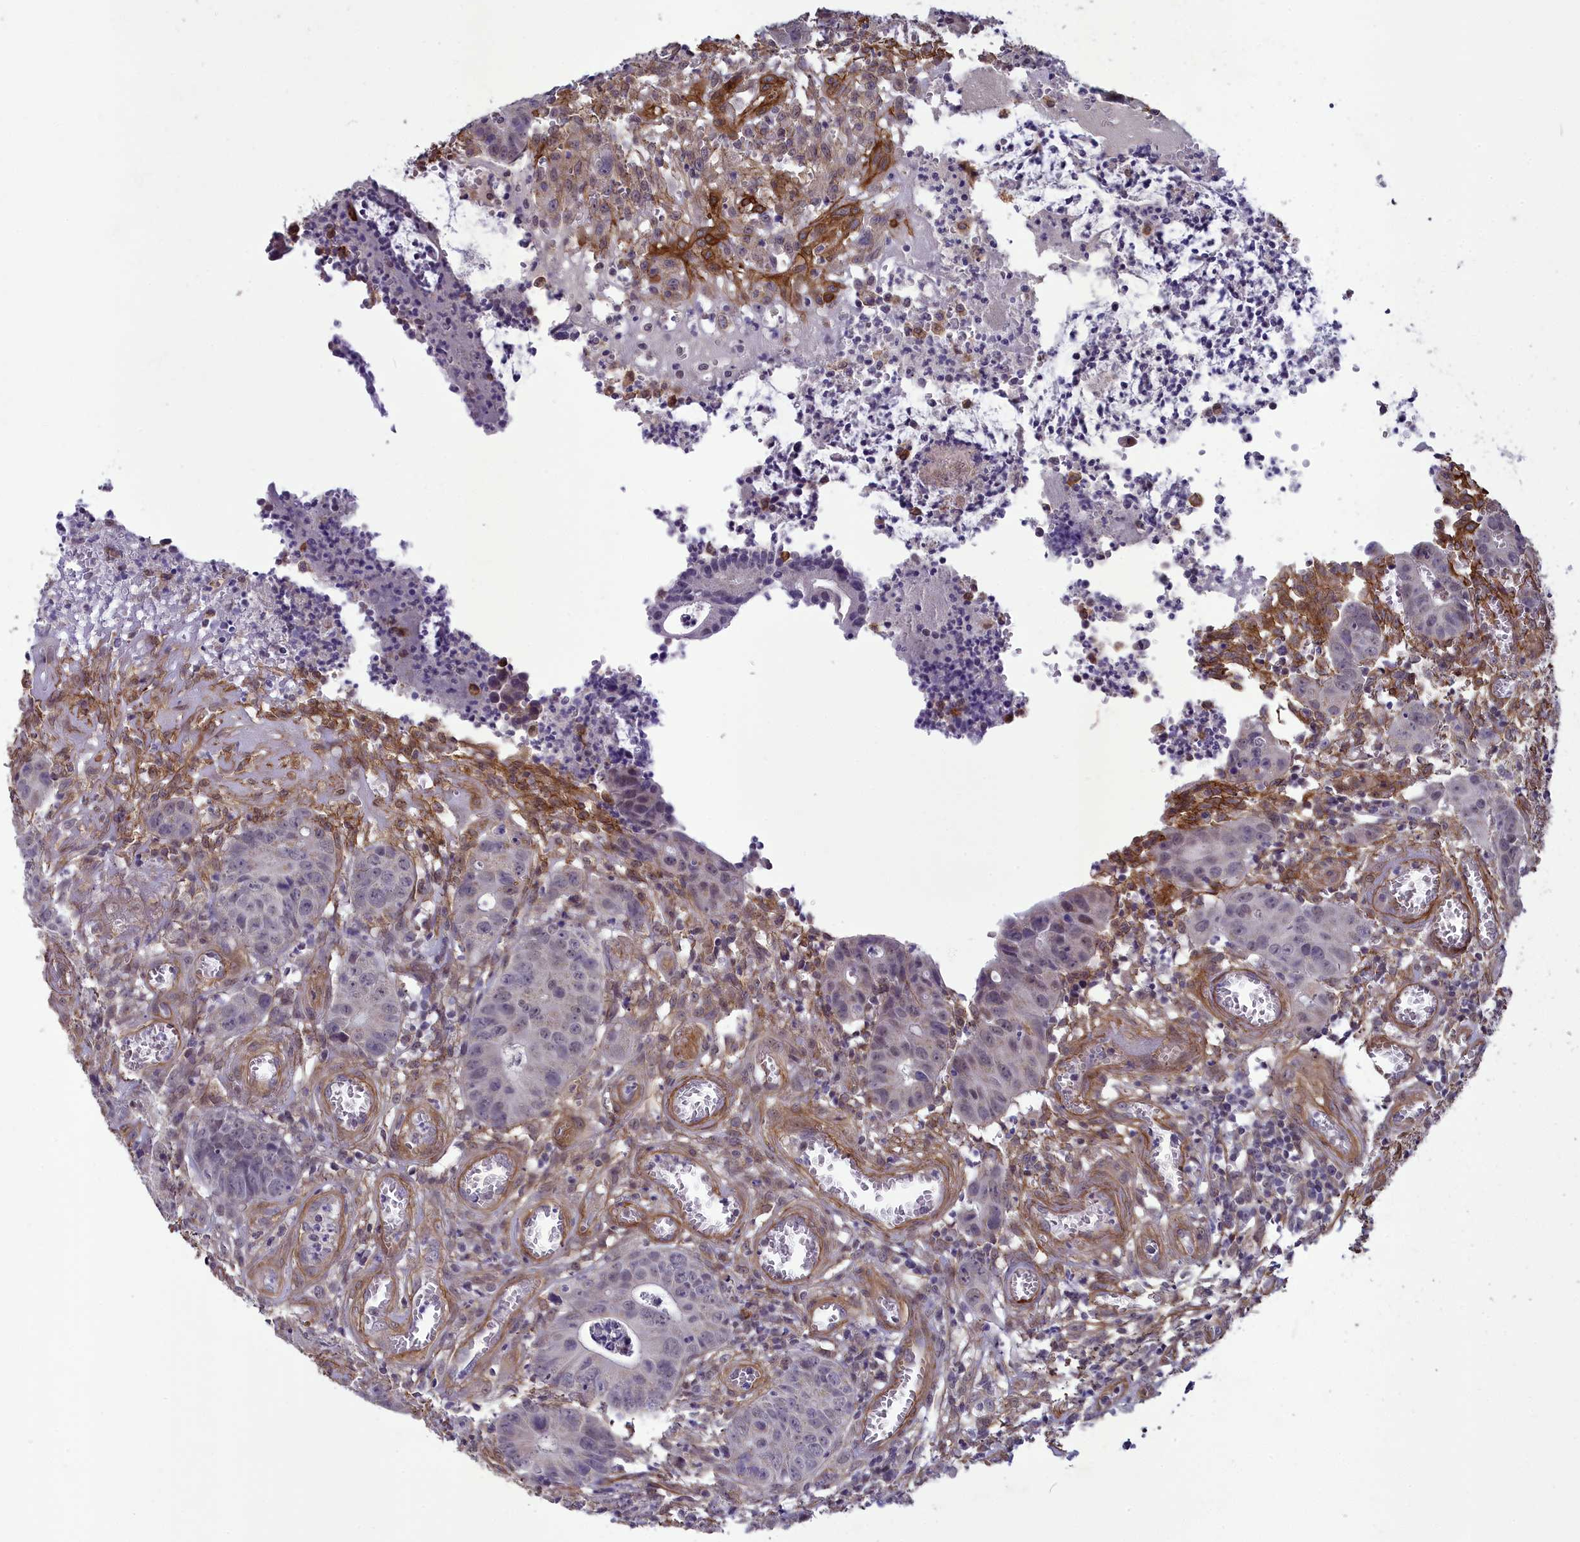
{"staining": {"intensity": "weak", "quantity": "<25%", "location": "nuclear"}, "tissue": "colorectal cancer", "cell_type": "Tumor cells", "image_type": "cancer", "snomed": [{"axis": "morphology", "description": "Adenocarcinoma, NOS"}, {"axis": "topography", "description": "Colon"}], "caption": "Micrograph shows no protein expression in tumor cells of colorectal cancer (adenocarcinoma) tissue.", "gene": "TNS1", "patient": {"sex": "female", "age": 57}}